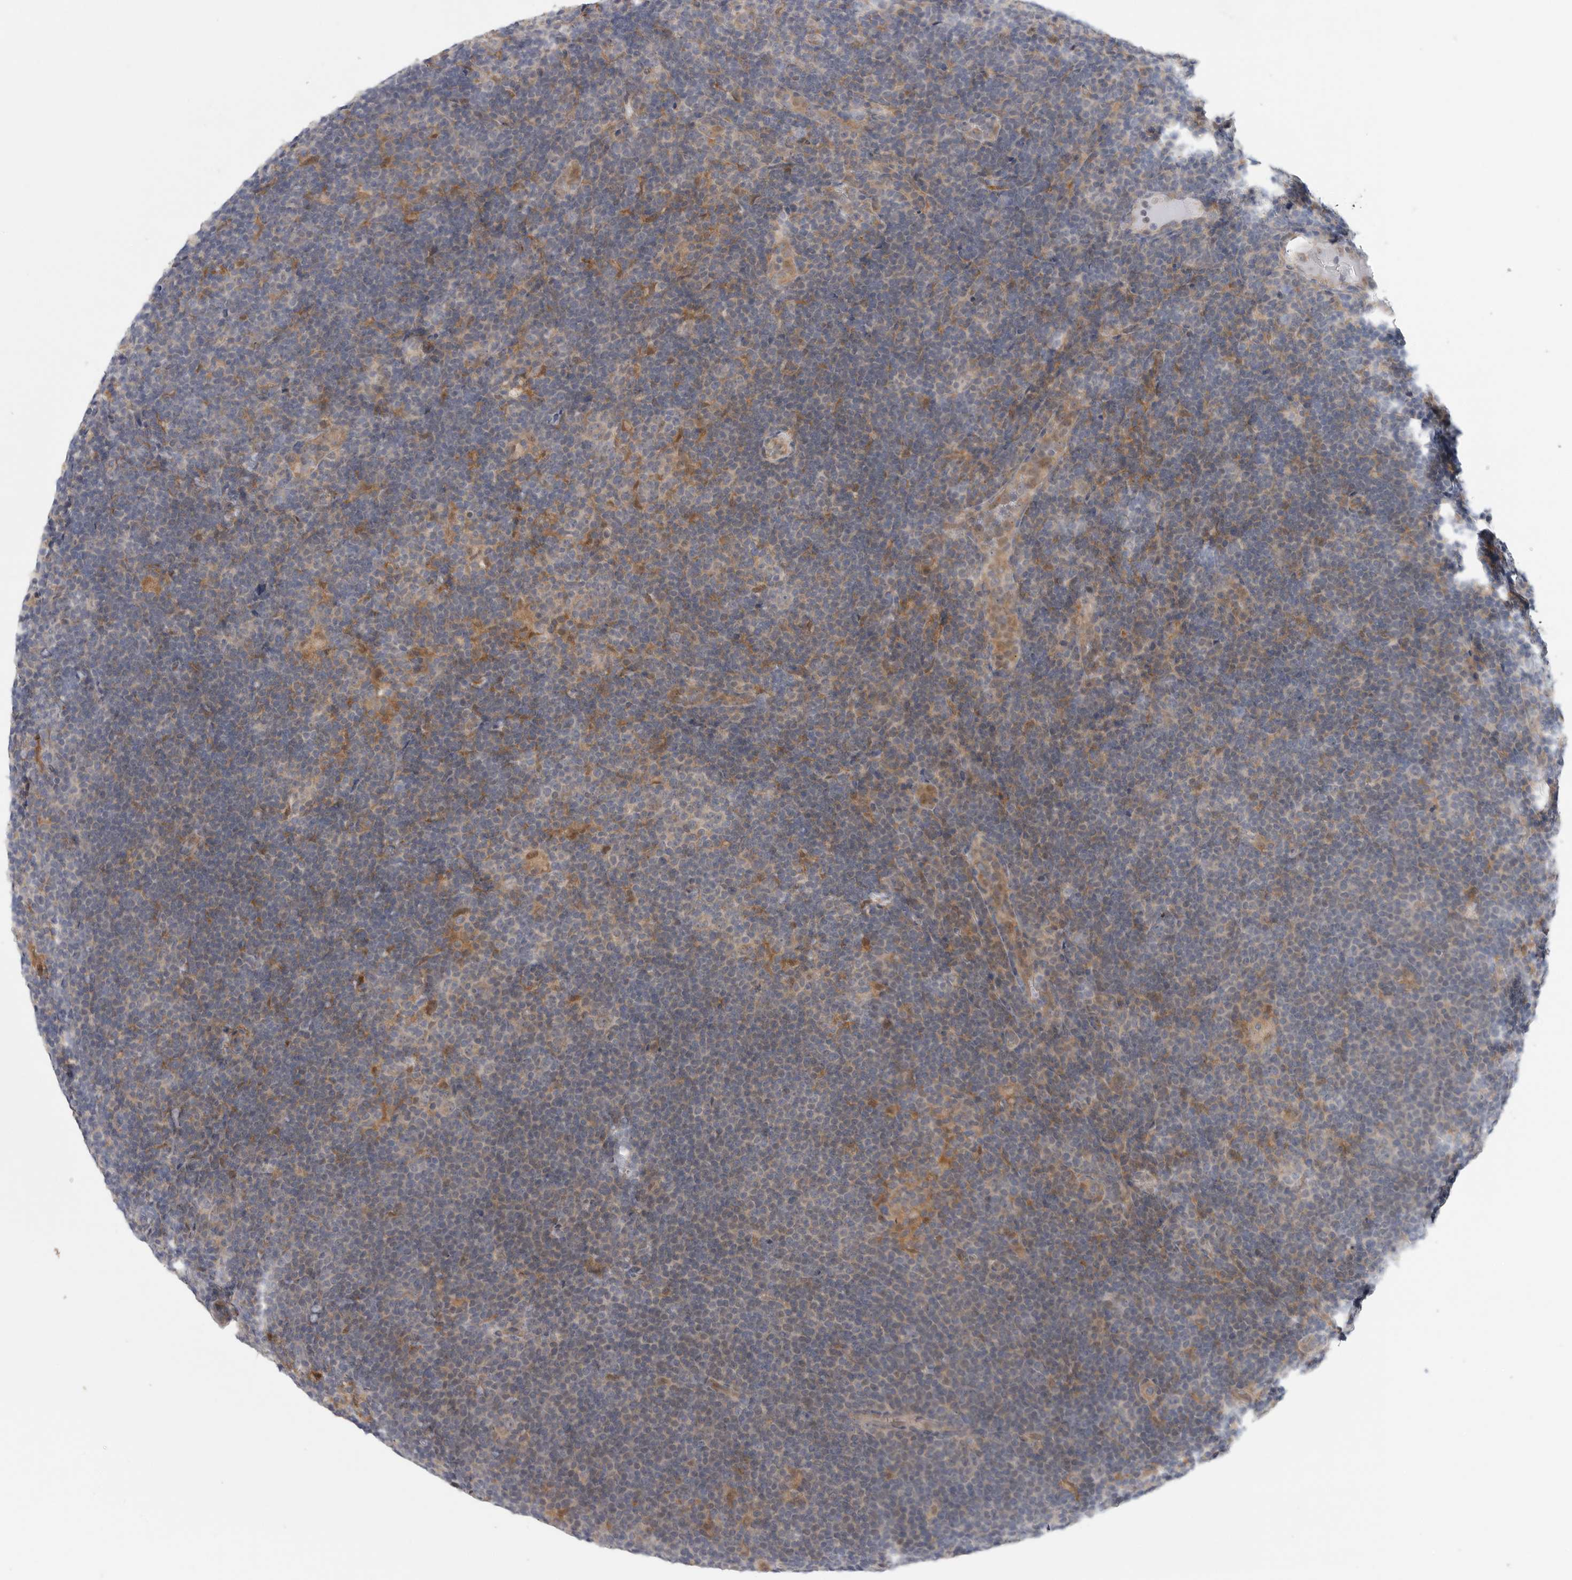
{"staining": {"intensity": "weak", "quantity": "<25%", "location": "cytoplasmic/membranous"}, "tissue": "lymphoma", "cell_type": "Tumor cells", "image_type": "cancer", "snomed": [{"axis": "morphology", "description": "Hodgkin's disease, NOS"}, {"axis": "topography", "description": "Lymph node"}], "caption": "Human lymphoma stained for a protein using IHC shows no expression in tumor cells.", "gene": "FBXO43", "patient": {"sex": "female", "age": 57}}